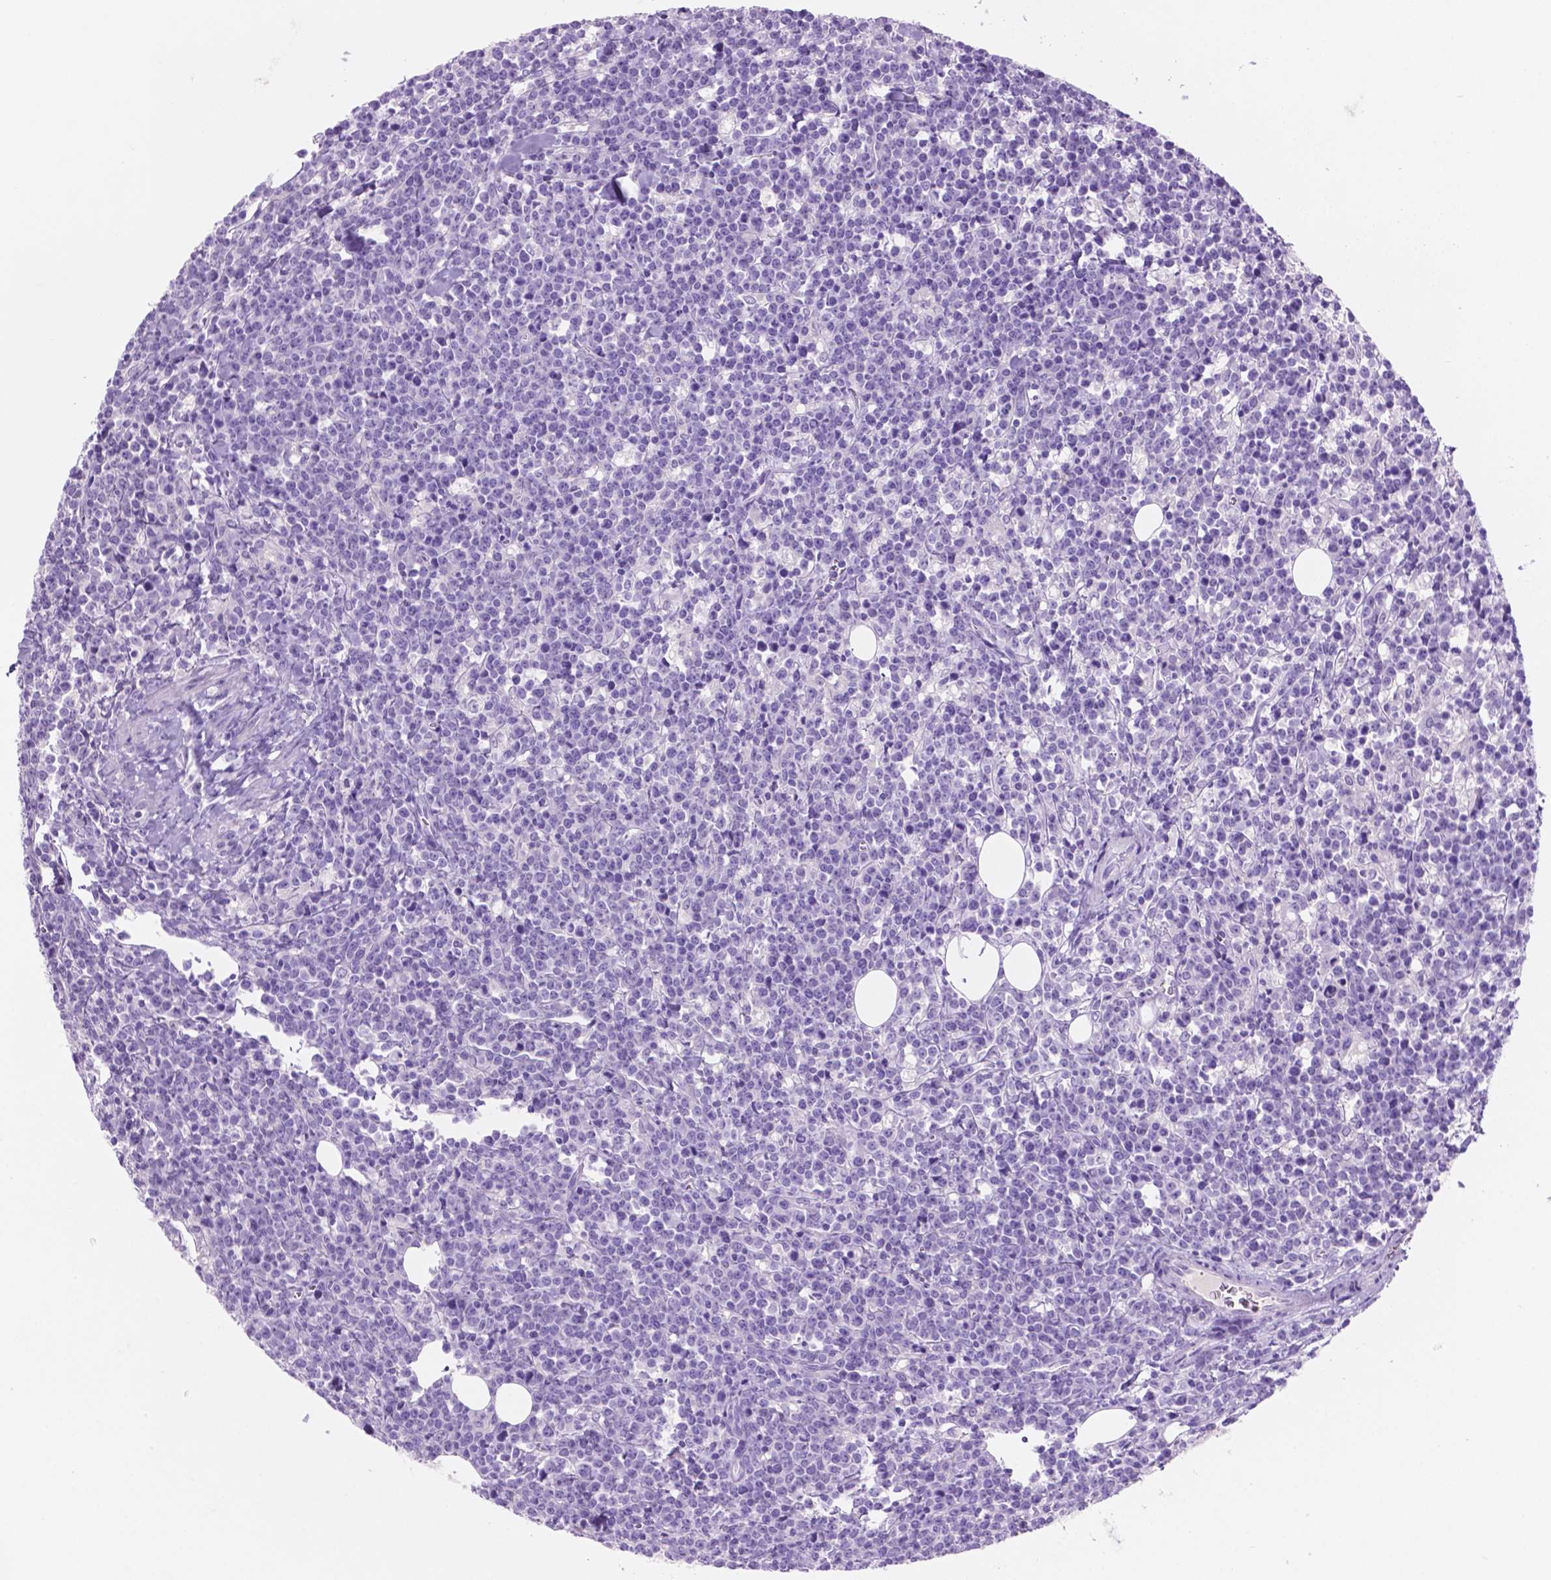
{"staining": {"intensity": "negative", "quantity": "none", "location": "none"}, "tissue": "lymphoma", "cell_type": "Tumor cells", "image_type": "cancer", "snomed": [{"axis": "morphology", "description": "Malignant lymphoma, non-Hodgkin's type, High grade"}, {"axis": "topography", "description": "Small intestine"}], "caption": "Malignant lymphoma, non-Hodgkin's type (high-grade) was stained to show a protein in brown. There is no significant positivity in tumor cells.", "gene": "POU4F1", "patient": {"sex": "female", "age": 56}}